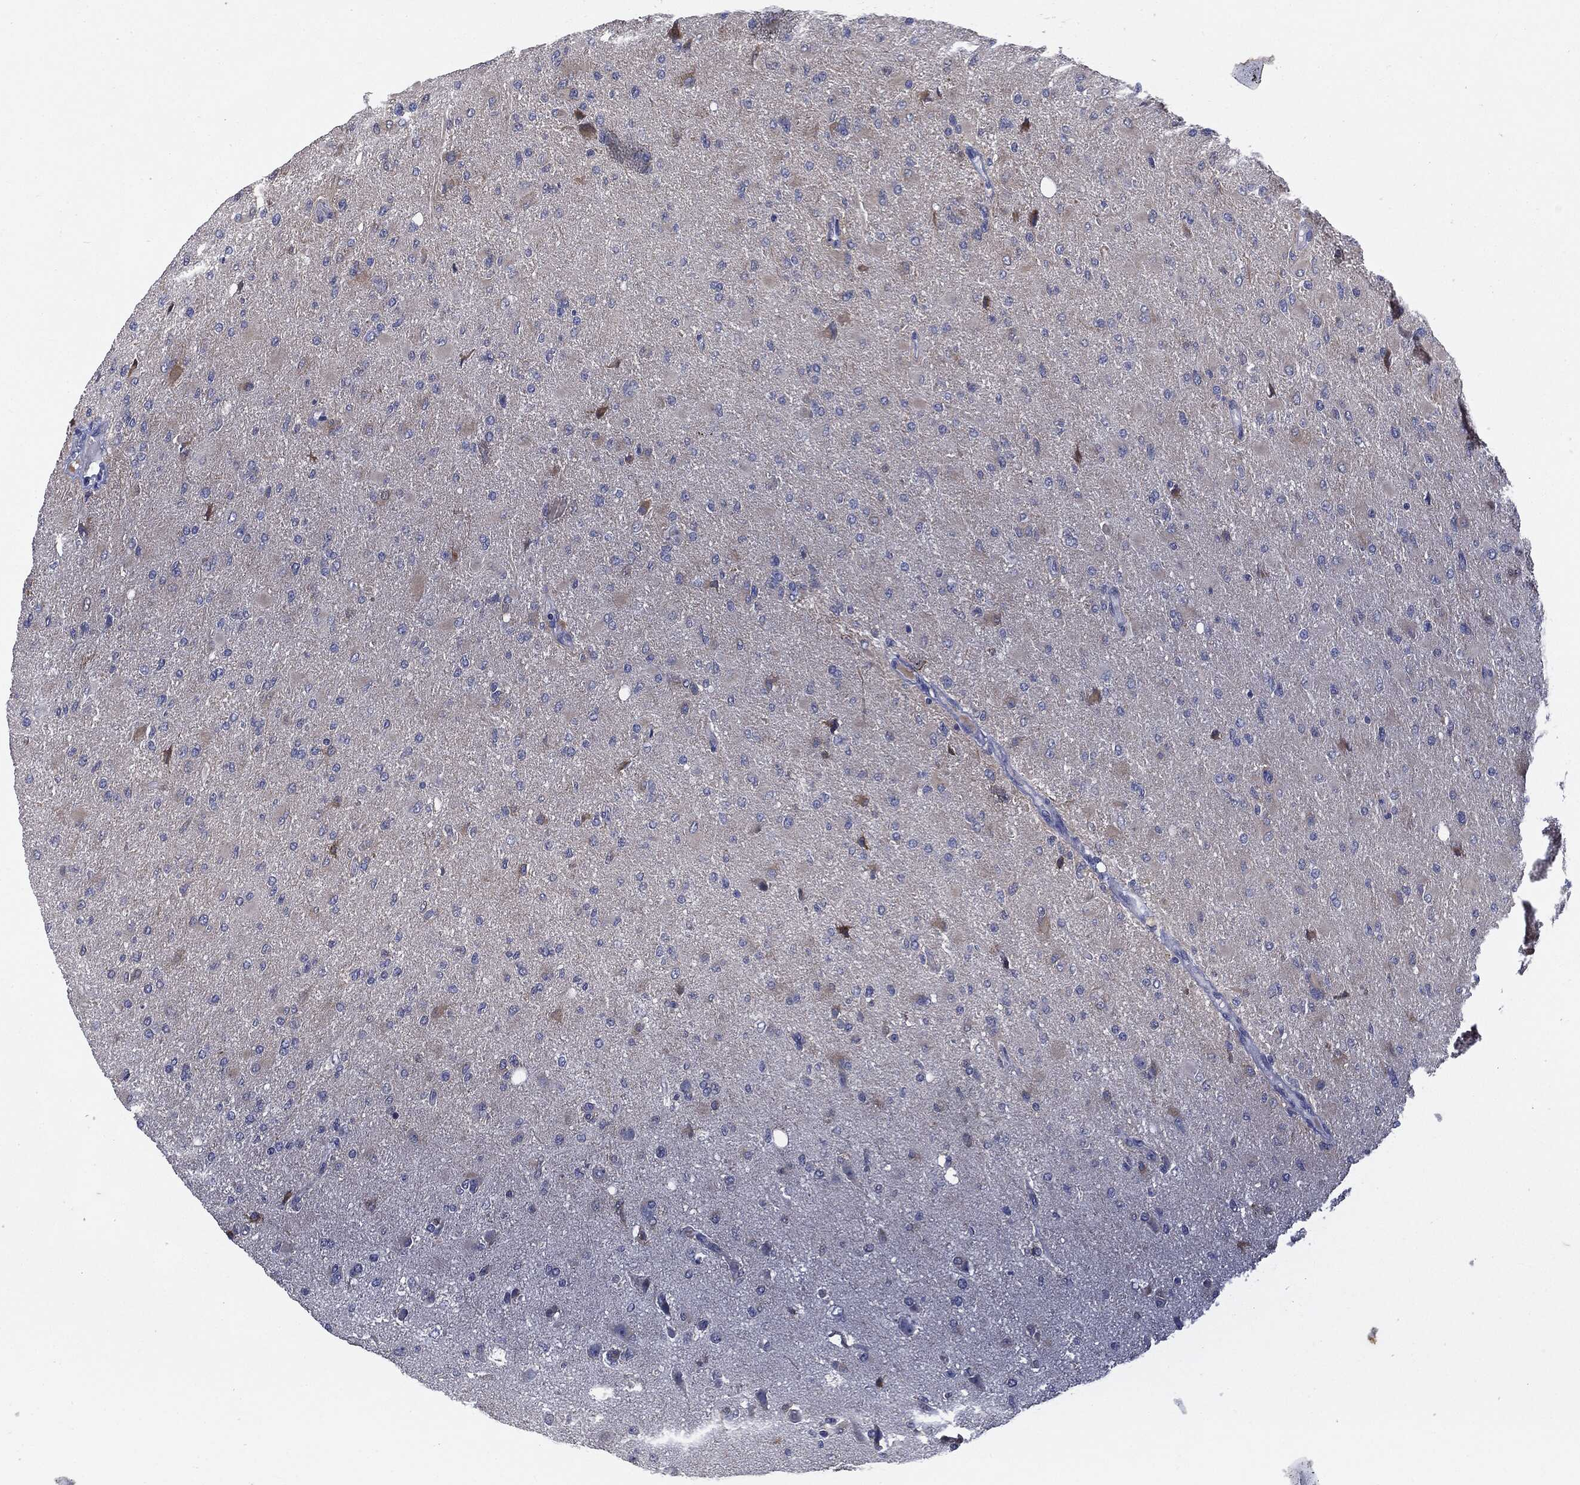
{"staining": {"intensity": "negative", "quantity": "none", "location": "none"}, "tissue": "glioma", "cell_type": "Tumor cells", "image_type": "cancer", "snomed": [{"axis": "morphology", "description": "Glioma, malignant, High grade"}, {"axis": "topography", "description": "Cerebral cortex"}], "caption": "IHC of high-grade glioma (malignant) displays no positivity in tumor cells.", "gene": "KRT5", "patient": {"sex": "female", "age": 36}}